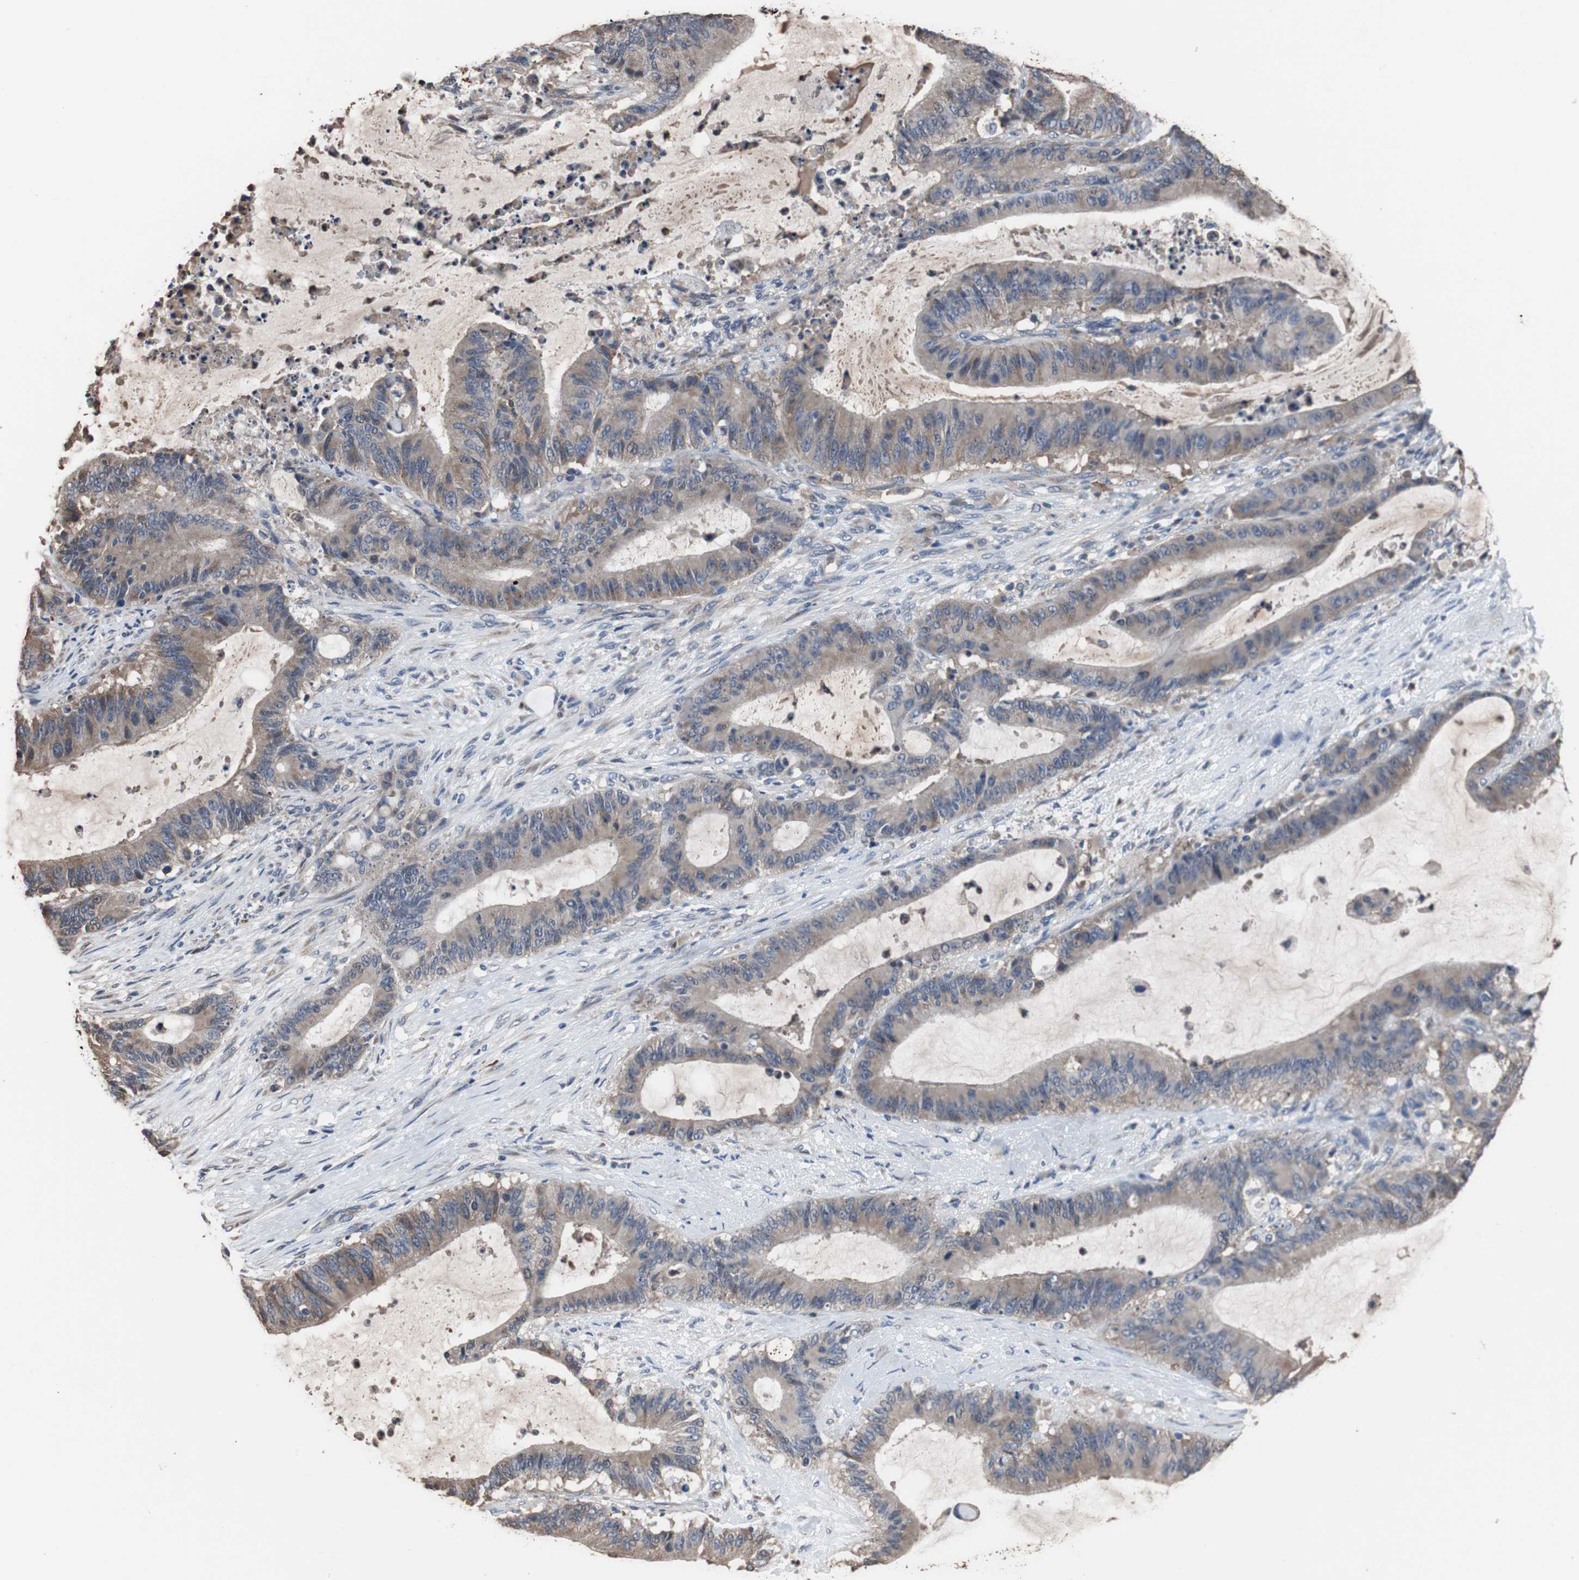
{"staining": {"intensity": "weak", "quantity": "25%-75%", "location": "cytoplasmic/membranous"}, "tissue": "liver cancer", "cell_type": "Tumor cells", "image_type": "cancer", "snomed": [{"axis": "morphology", "description": "Cholangiocarcinoma"}, {"axis": "topography", "description": "Liver"}], "caption": "Protein expression by IHC demonstrates weak cytoplasmic/membranous positivity in approximately 25%-75% of tumor cells in liver cholangiocarcinoma.", "gene": "SCIMP", "patient": {"sex": "female", "age": 73}}